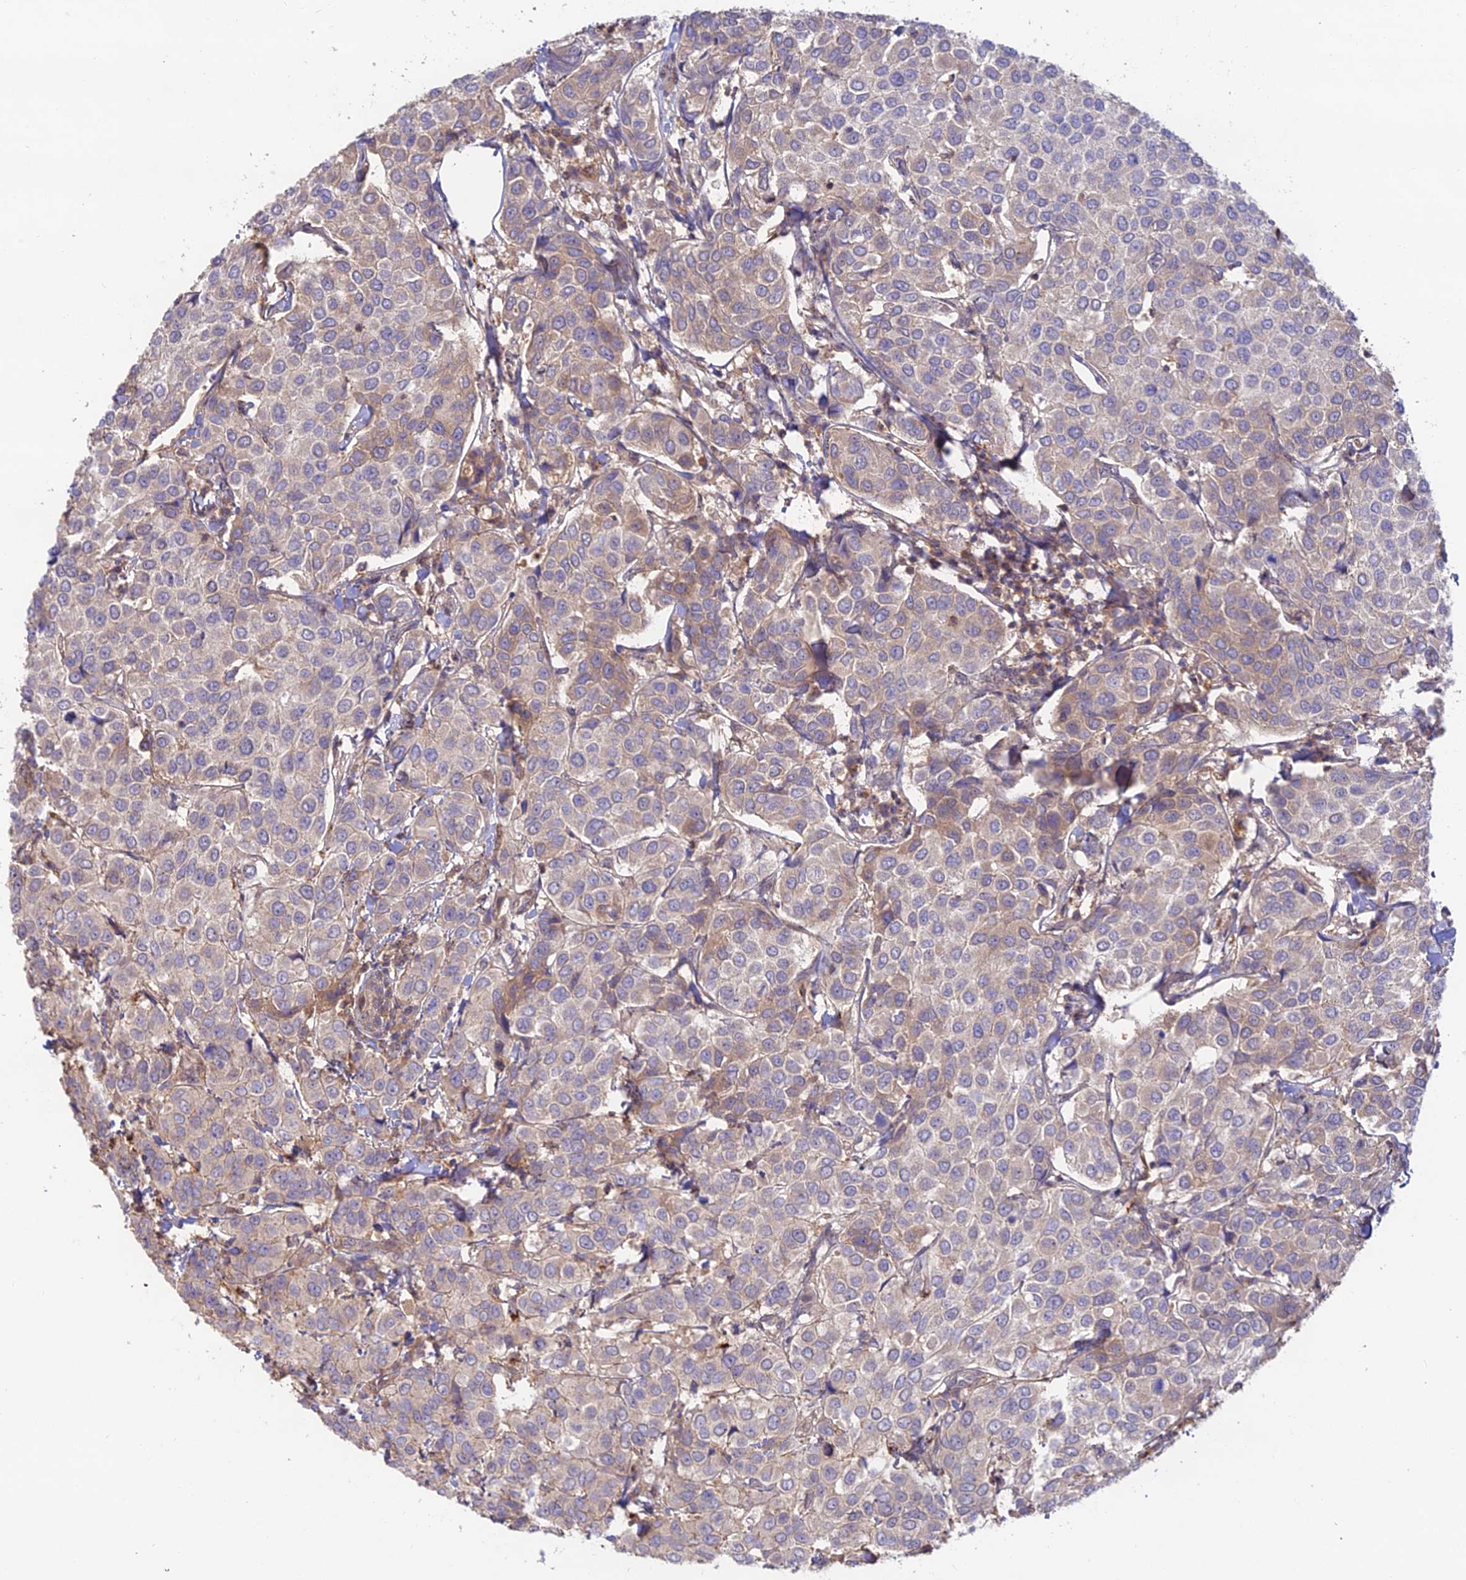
{"staining": {"intensity": "moderate", "quantity": "<25%", "location": "cytoplasmic/membranous,nuclear"}, "tissue": "breast cancer", "cell_type": "Tumor cells", "image_type": "cancer", "snomed": [{"axis": "morphology", "description": "Duct carcinoma"}, {"axis": "topography", "description": "Breast"}], "caption": "Approximately <25% of tumor cells in breast invasive ductal carcinoma display moderate cytoplasmic/membranous and nuclear protein staining as visualized by brown immunohistochemical staining.", "gene": "CLCF1", "patient": {"sex": "female", "age": 55}}